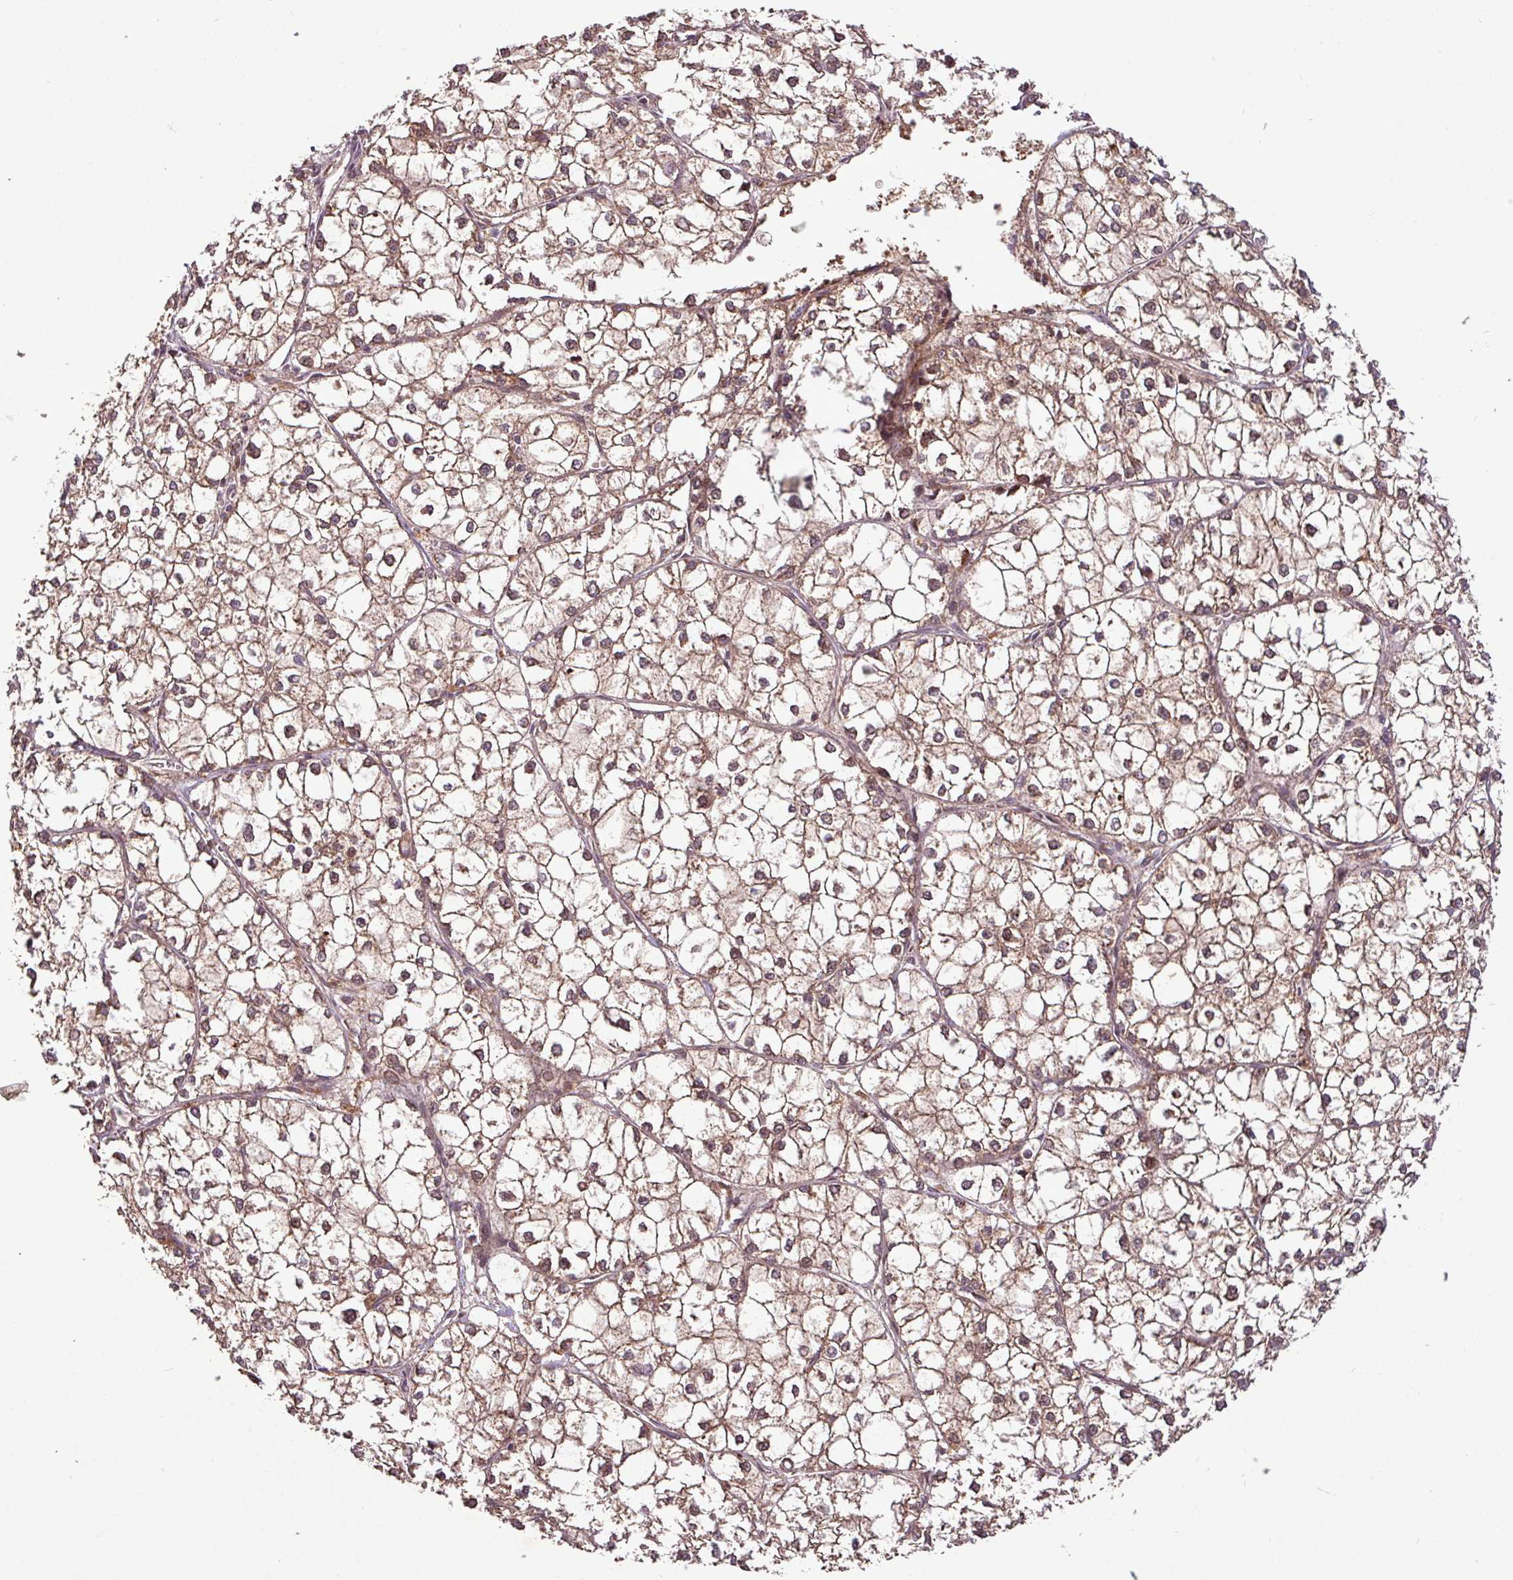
{"staining": {"intensity": "moderate", "quantity": ">75%", "location": "cytoplasmic/membranous,nuclear"}, "tissue": "liver cancer", "cell_type": "Tumor cells", "image_type": "cancer", "snomed": [{"axis": "morphology", "description": "Carcinoma, Hepatocellular, NOS"}, {"axis": "topography", "description": "Liver"}], "caption": "A medium amount of moderate cytoplasmic/membranous and nuclear expression is present in approximately >75% of tumor cells in liver cancer tissue. The staining was performed using DAB (3,3'-diaminobenzidine), with brown indicating positive protein expression. Nuclei are stained blue with hematoxylin.", "gene": "YPEL3", "patient": {"sex": "female", "age": 43}}